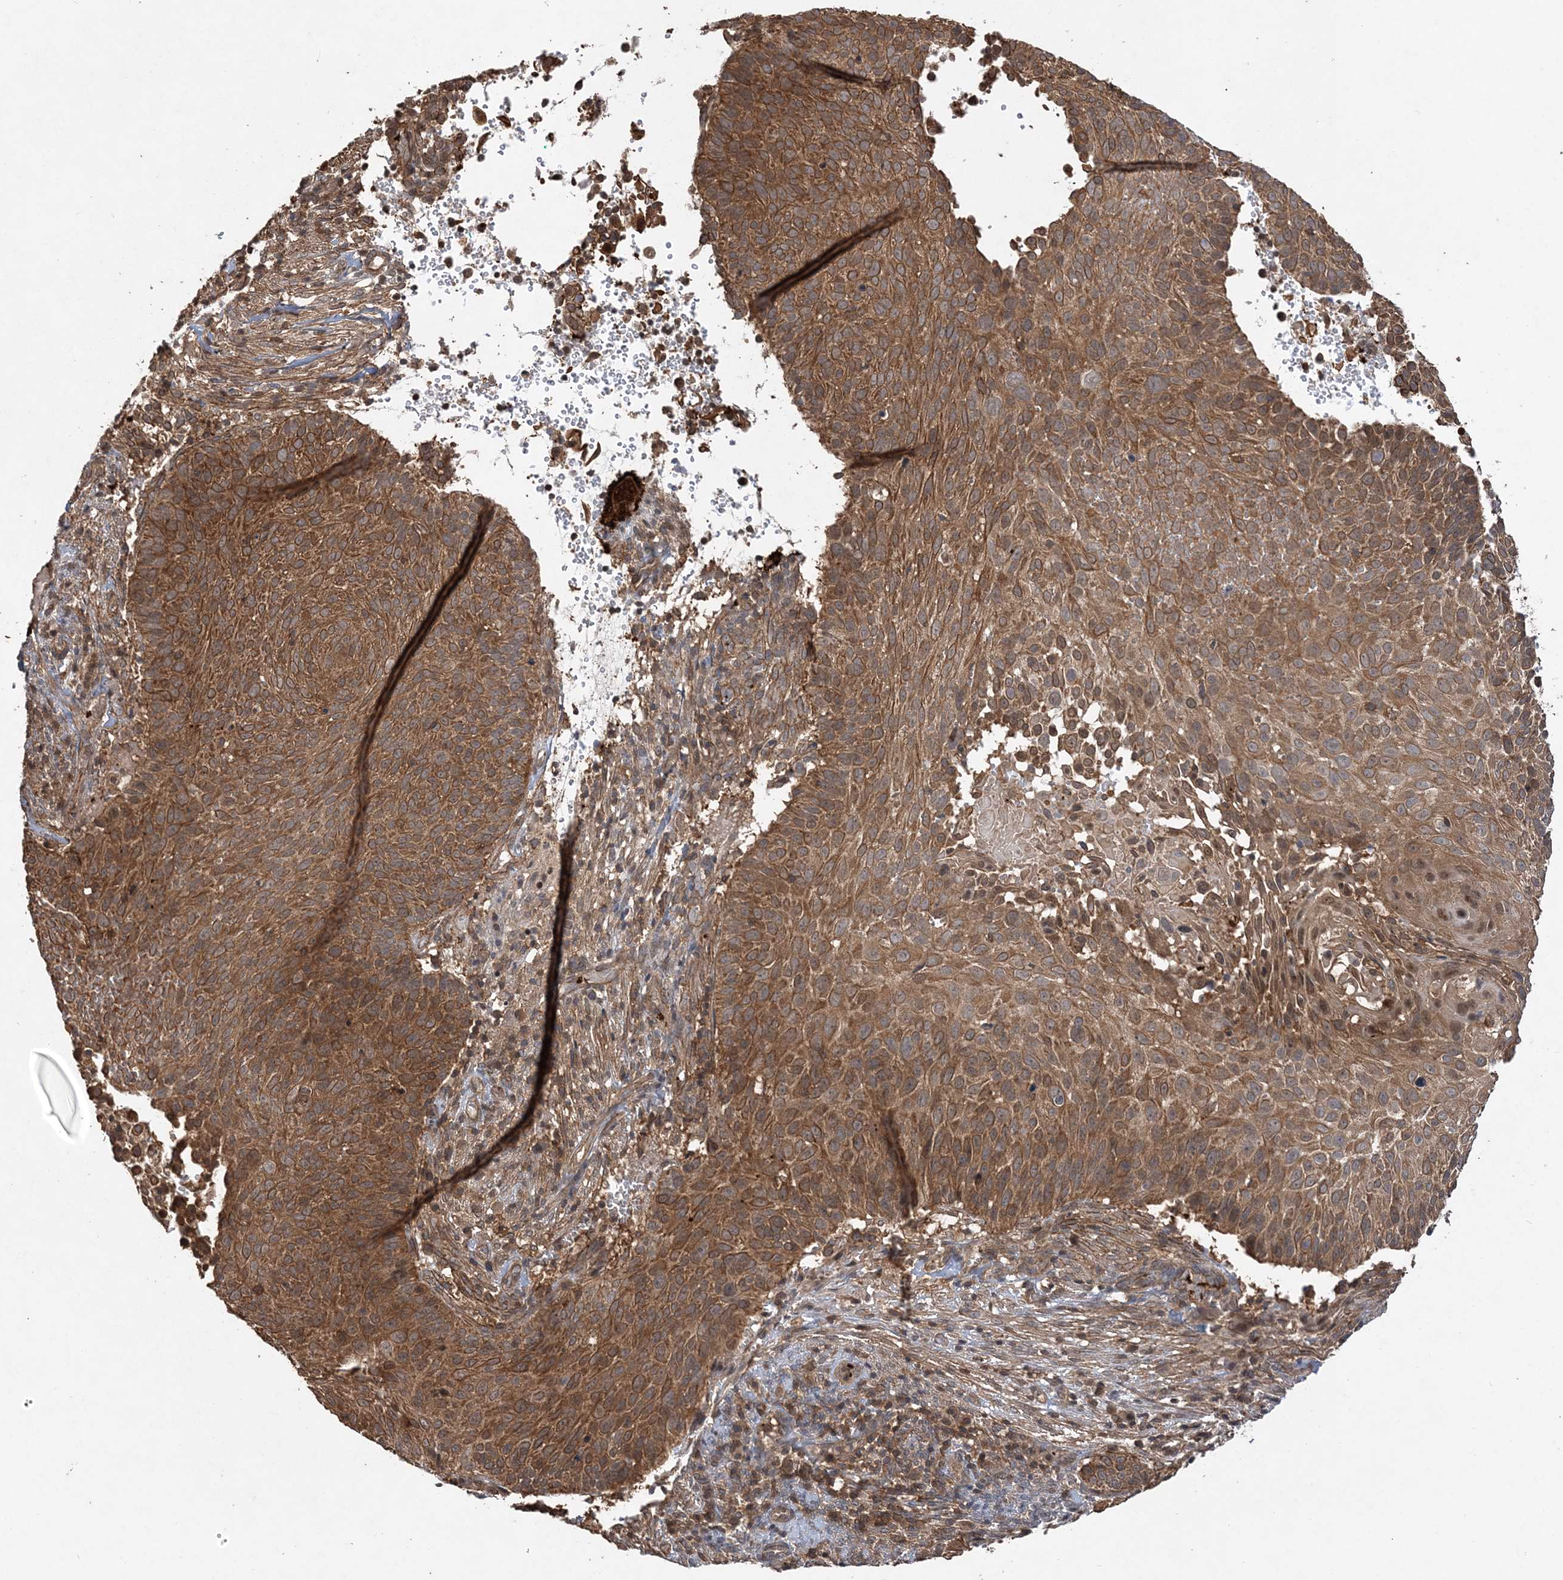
{"staining": {"intensity": "moderate", "quantity": ">75%", "location": "cytoplasmic/membranous"}, "tissue": "cervical cancer", "cell_type": "Tumor cells", "image_type": "cancer", "snomed": [{"axis": "morphology", "description": "Squamous cell carcinoma, NOS"}, {"axis": "topography", "description": "Cervix"}], "caption": "A brown stain highlights moderate cytoplasmic/membranous positivity of a protein in human cervical cancer tumor cells.", "gene": "ACYP1", "patient": {"sex": "female", "age": 74}}